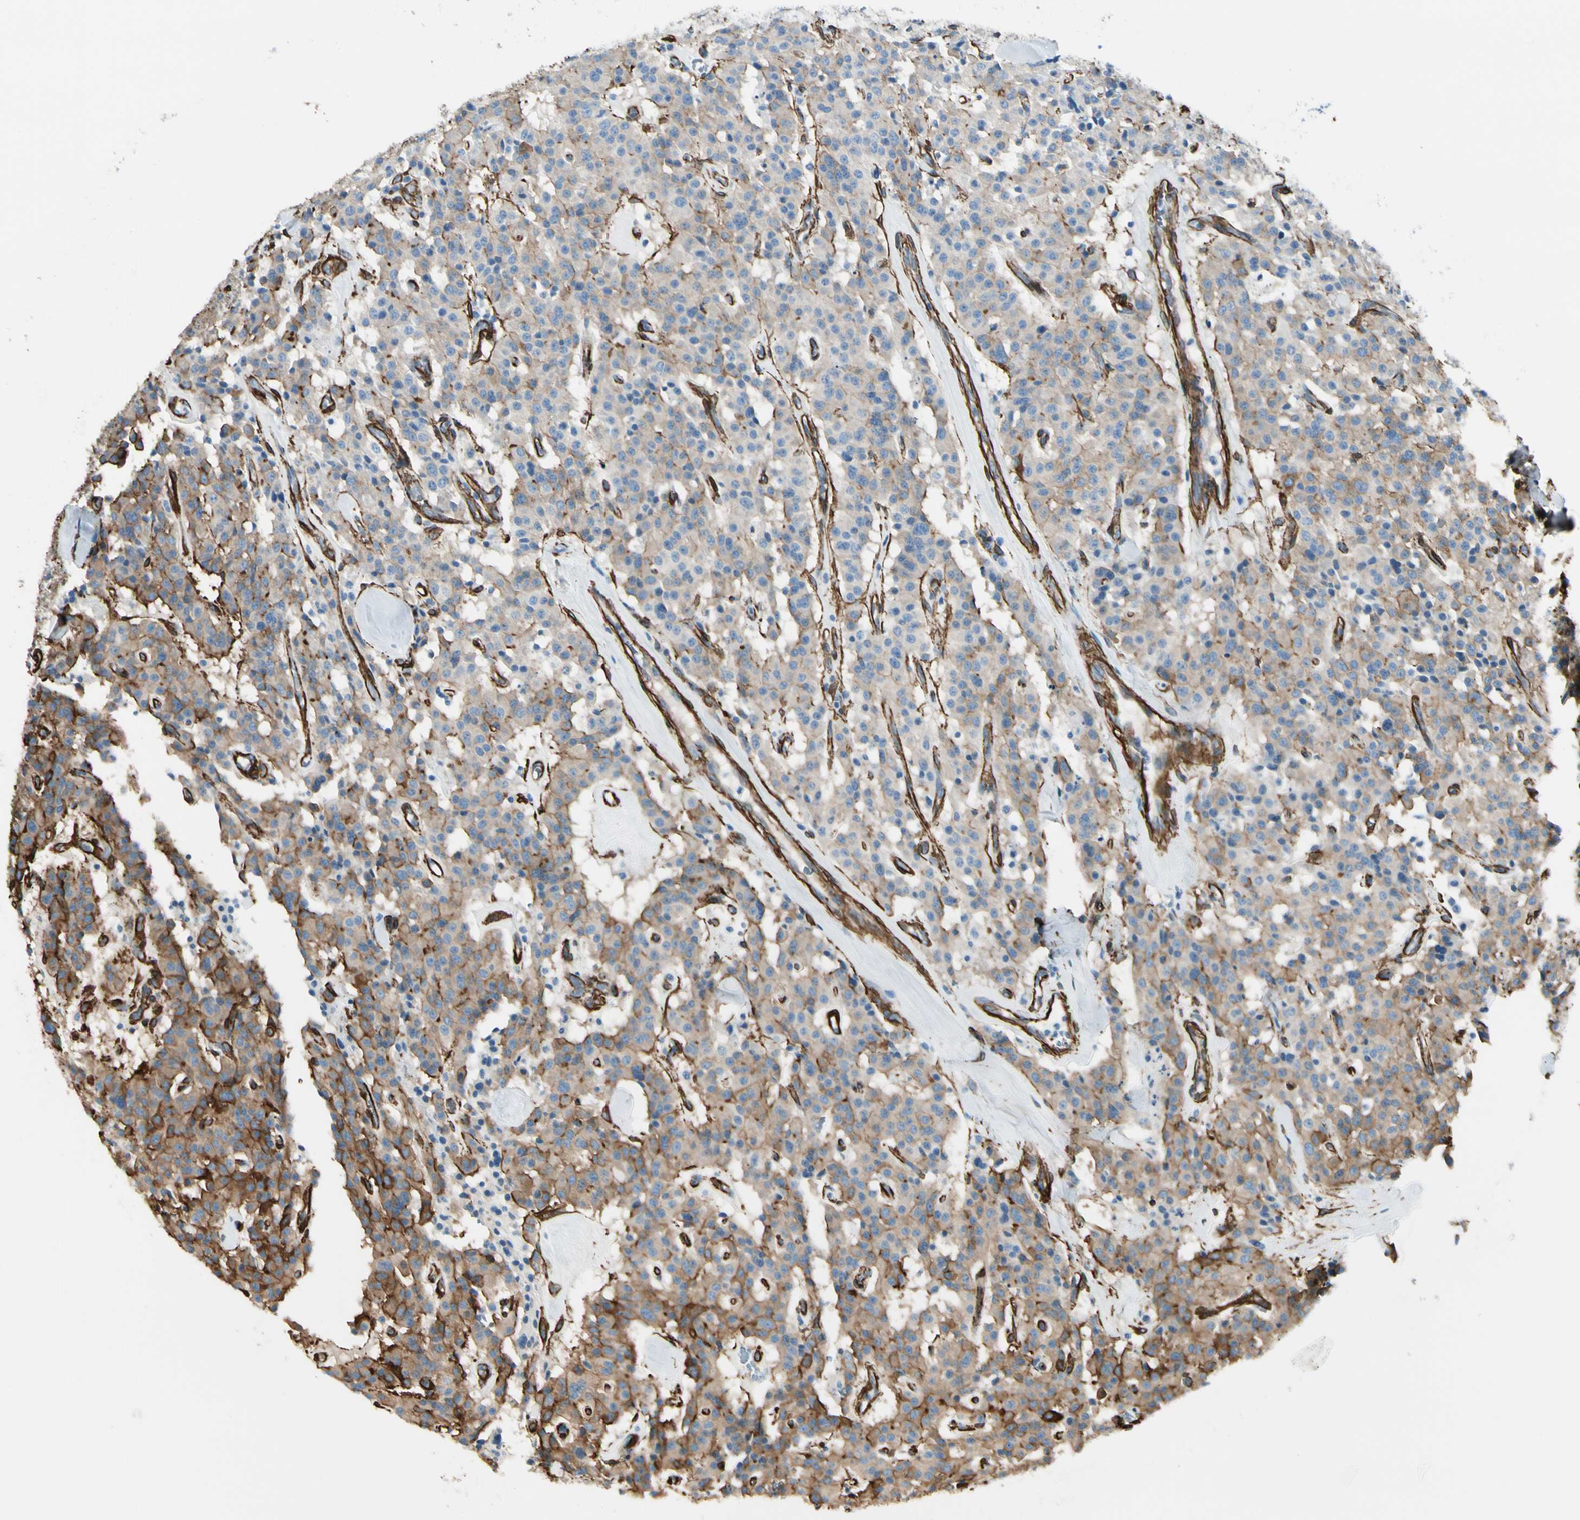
{"staining": {"intensity": "moderate", "quantity": ">75%", "location": "cytoplasmic/membranous"}, "tissue": "carcinoid", "cell_type": "Tumor cells", "image_type": "cancer", "snomed": [{"axis": "morphology", "description": "Carcinoid, malignant, NOS"}, {"axis": "topography", "description": "Lung"}], "caption": "Immunohistochemistry (IHC) (DAB (3,3'-diaminobenzidine)) staining of carcinoid (malignant) shows moderate cytoplasmic/membranous protein positivity in approximately >75% of tumor cells.", "gene": "CALD1", "patient": {"sex": "male", "age": 30}}